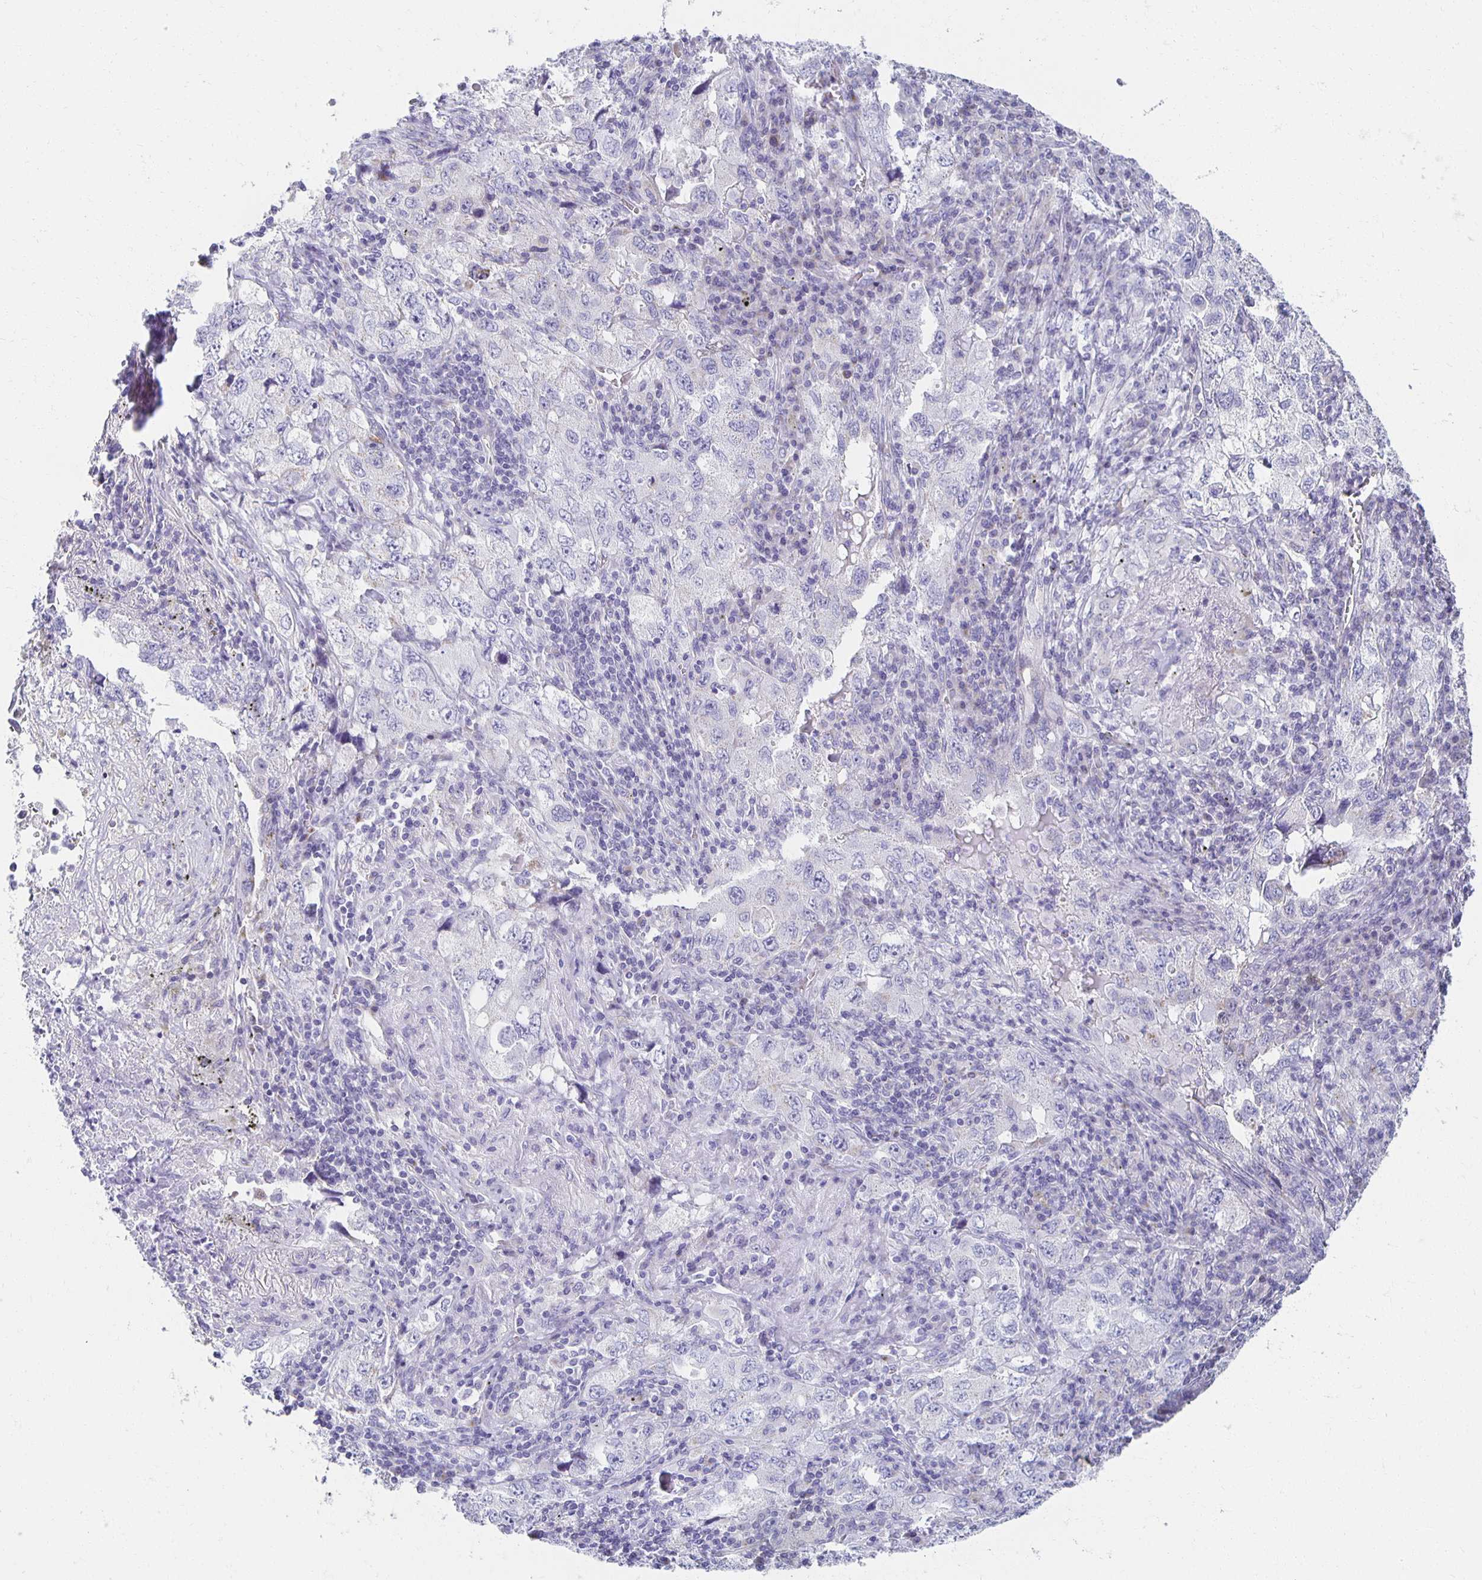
{"staining": {"intensity": "negative", "quantity": "none", "location": "none"}, "tissue": "lung cancer", "cell_type": "Tumor cells", "image_type": "cancer", "snomed": [{"axis": "morphology", "description": "Adenocarcinoma, NOS"}, {"axis": "topography", "description": "Lung"}], "caption": "High power microscopy photomicrograph of an immunohistochemistry micrograph of adenocarcinoma (lung), revealing no significant positivity in tumor cells.", "gene": "TEX44", "patient": {"sex": "female", "age": 57}}